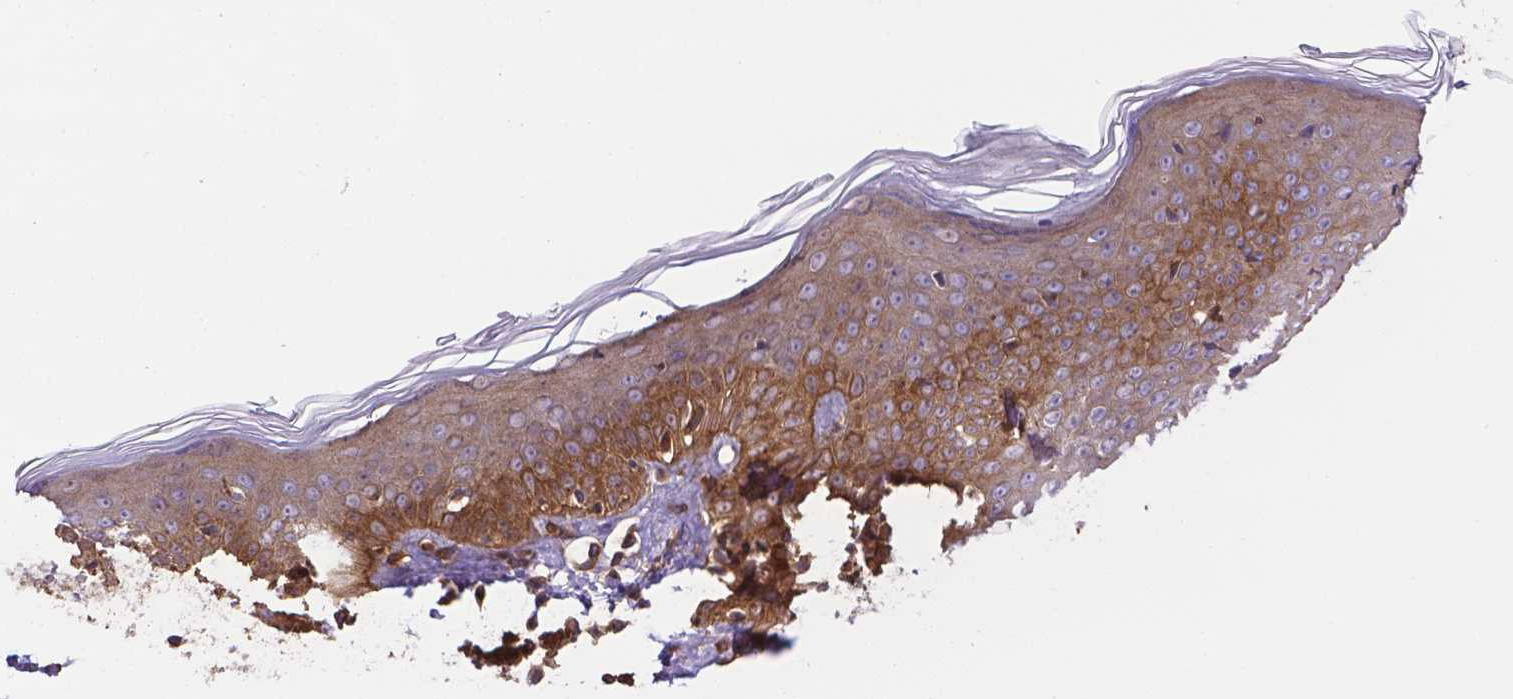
{"staining": {"intensity": "moderate", "quantity": ">75%", "location": "cytoplasmic/membranous"}, "tissue": "skin cancer", "cell_type": "Tumor cells", "image_type": "cancer", "snomed": [{"axis": "morphology", "description": "Basal cell carcinoma"}, {"axis": "topography", "description": "Skin"}], "caption": "This is an image of immunohistochemistry (IHC) staining of skin basal cell carcinoma, which shows moderate expression in the cytoplasmic/membranous of tumor cells.", "gene": "YAP1", "patient": {"sex": "male", "age": 85}}